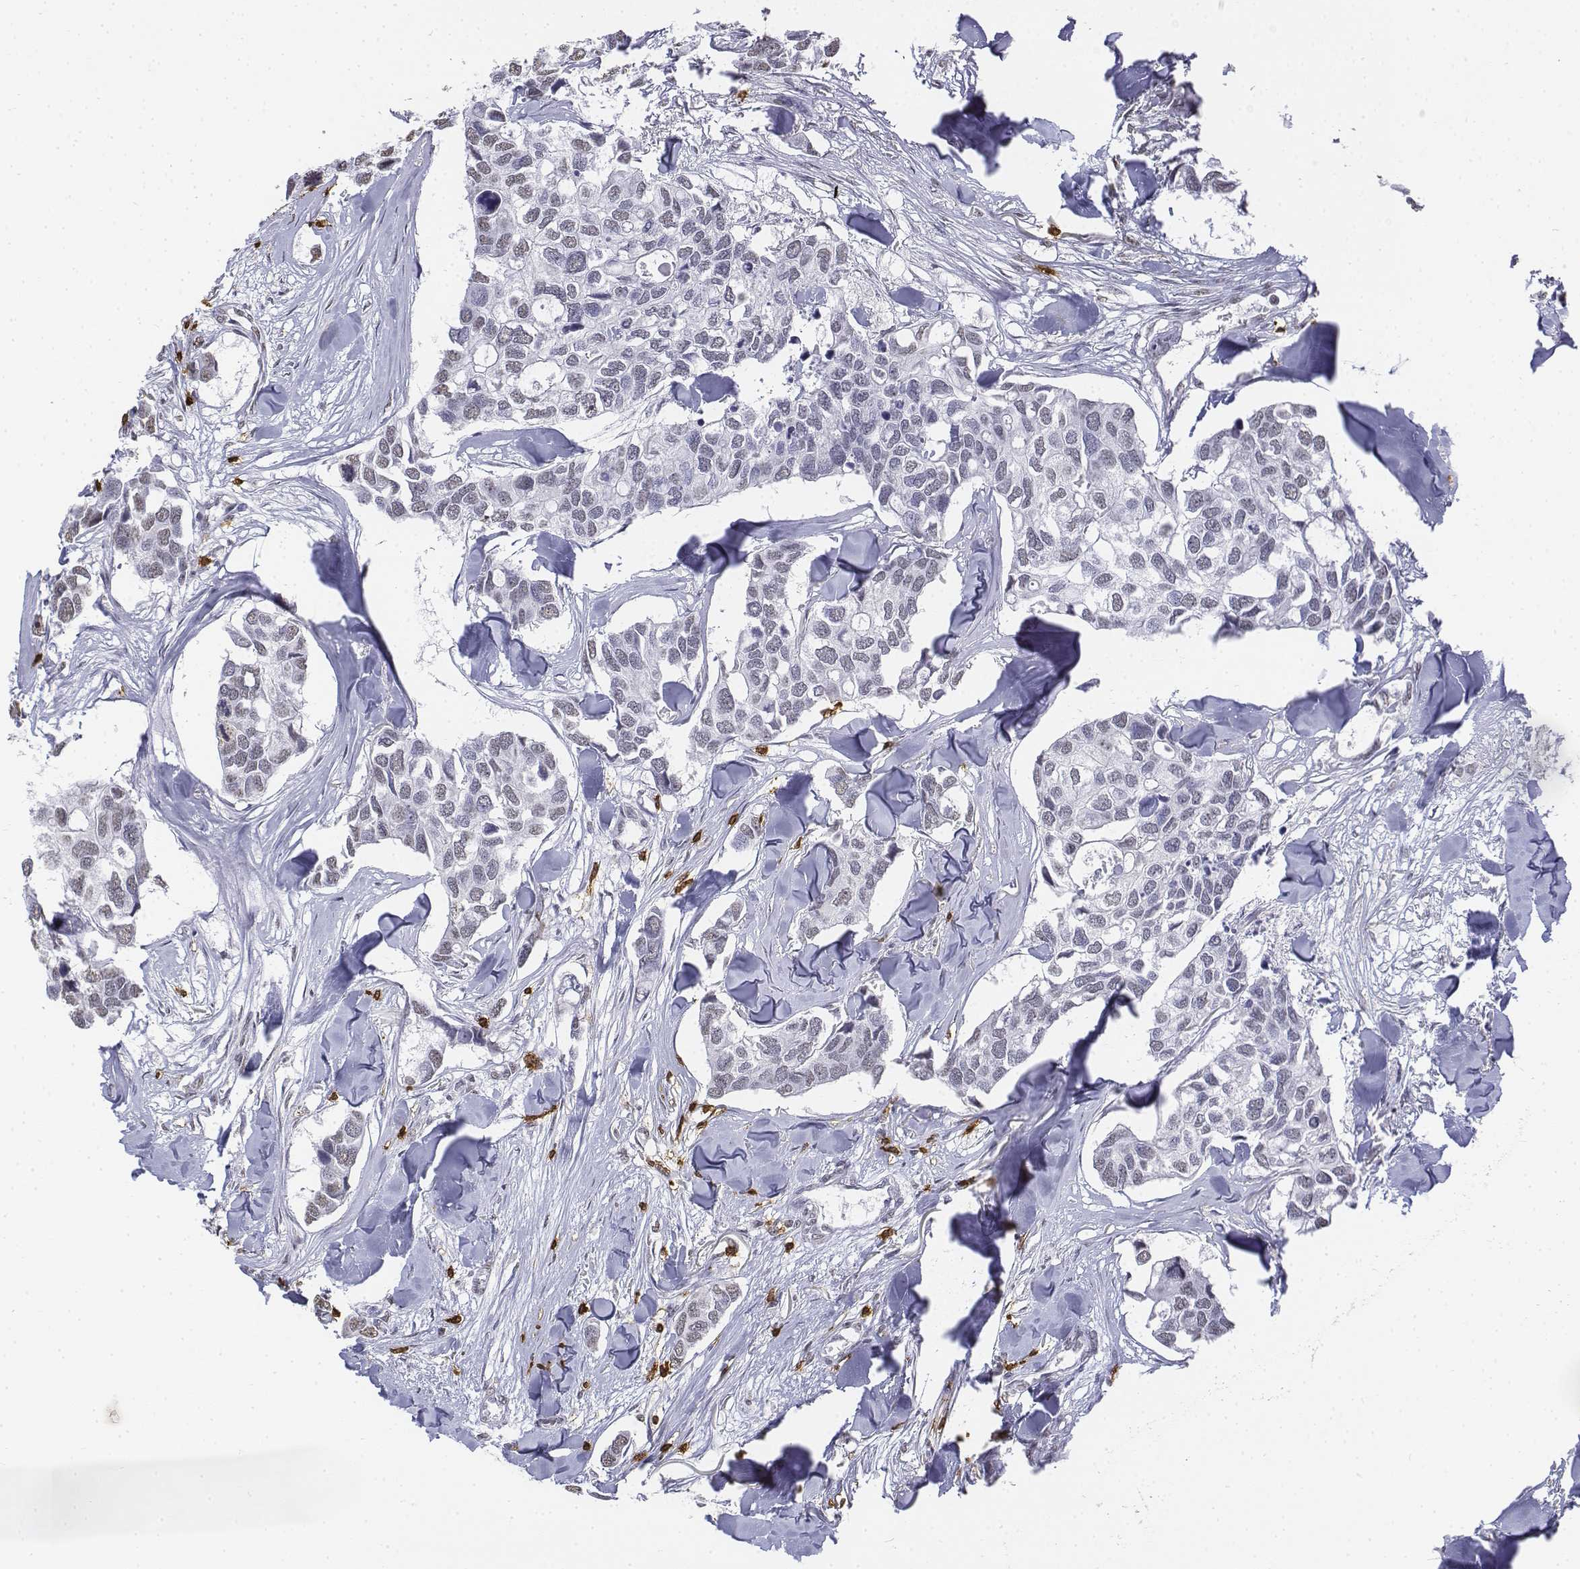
{"staining": {"intensity": "negative", "quantity": "none", "location": "none"}, "tissue": "breast cancer", "cell_type": "Tumor cells", "image_type": "cancer", "snomed": [{"axis": "morphology", "description": "Duct carcinoma"}, {"axis": "topography", "description": "Breast"}], "caption": "This is a histopathology image of immunohistochemistry (IHC) staining of breast infiltrating ductal carcinoma, which shows no staining in tumor cells.", "gene": "CD3E", "patient": {"sex": "female", "age": 83}}